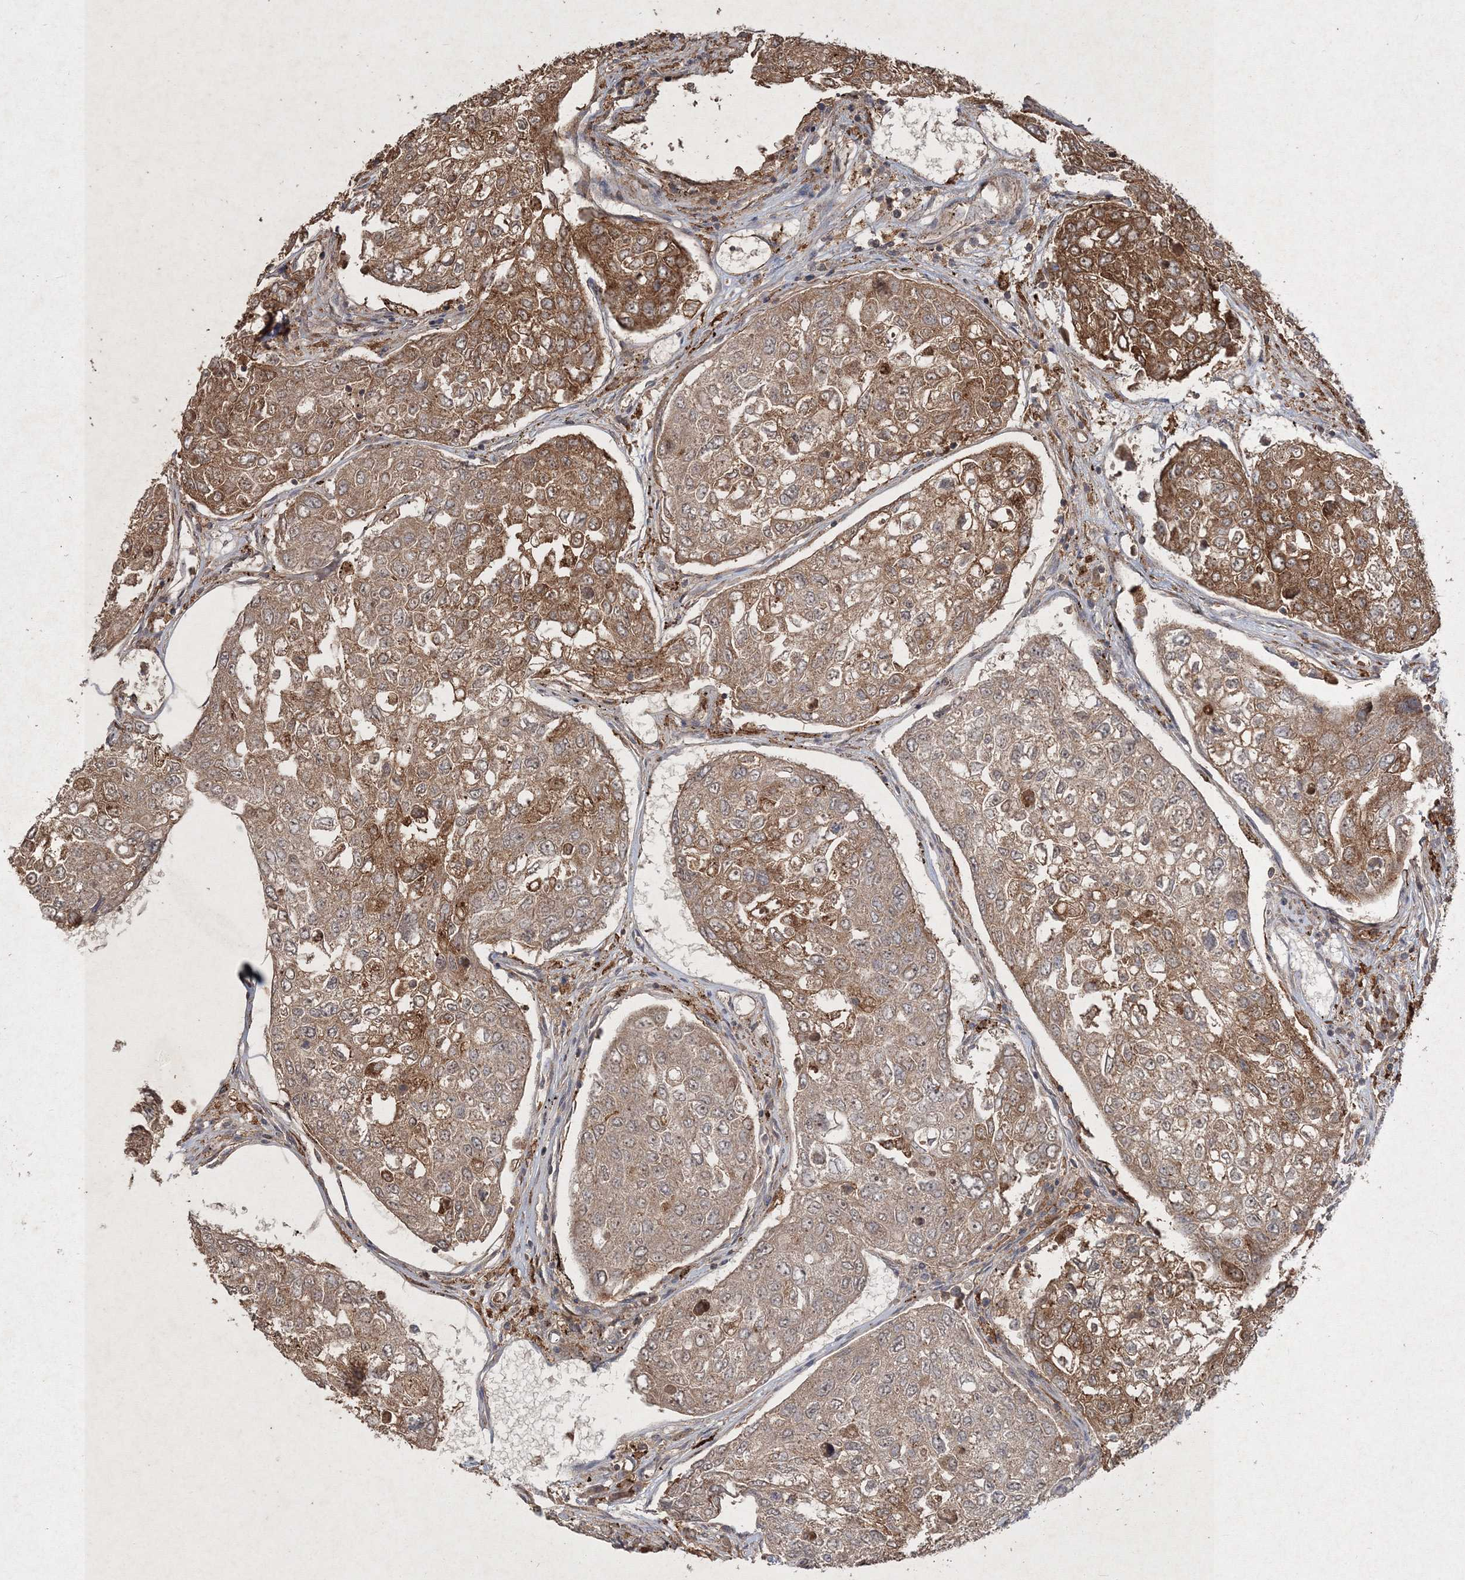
{"staining": {"intensity": "moderate", "quantity": "25%-75%", "location": "cytoplasmic/membranous"}, "tissue": "urothelial cancer", "cell_type": "Tumor cells", "image_type": "cancer", "snomed": [{"axis": "morphology", "description": "Urothelial carcinoma, High grade"}, {"axis": "topography", "description": "Lymph node"}, {"axis": "topography", "description": "Urinary bladder"}], "caption": "Immunohistochemistry (IHC) (DAB (3,3'-diaminobenzidine)) staining of human high-grade urothelial carcinoma displays moderate cytoplasmic/membranous protein staining in approximately 25%-75% of tumor cells.", "gene": "SPRY1", "patient": {"sex": "male", "age": 51}}